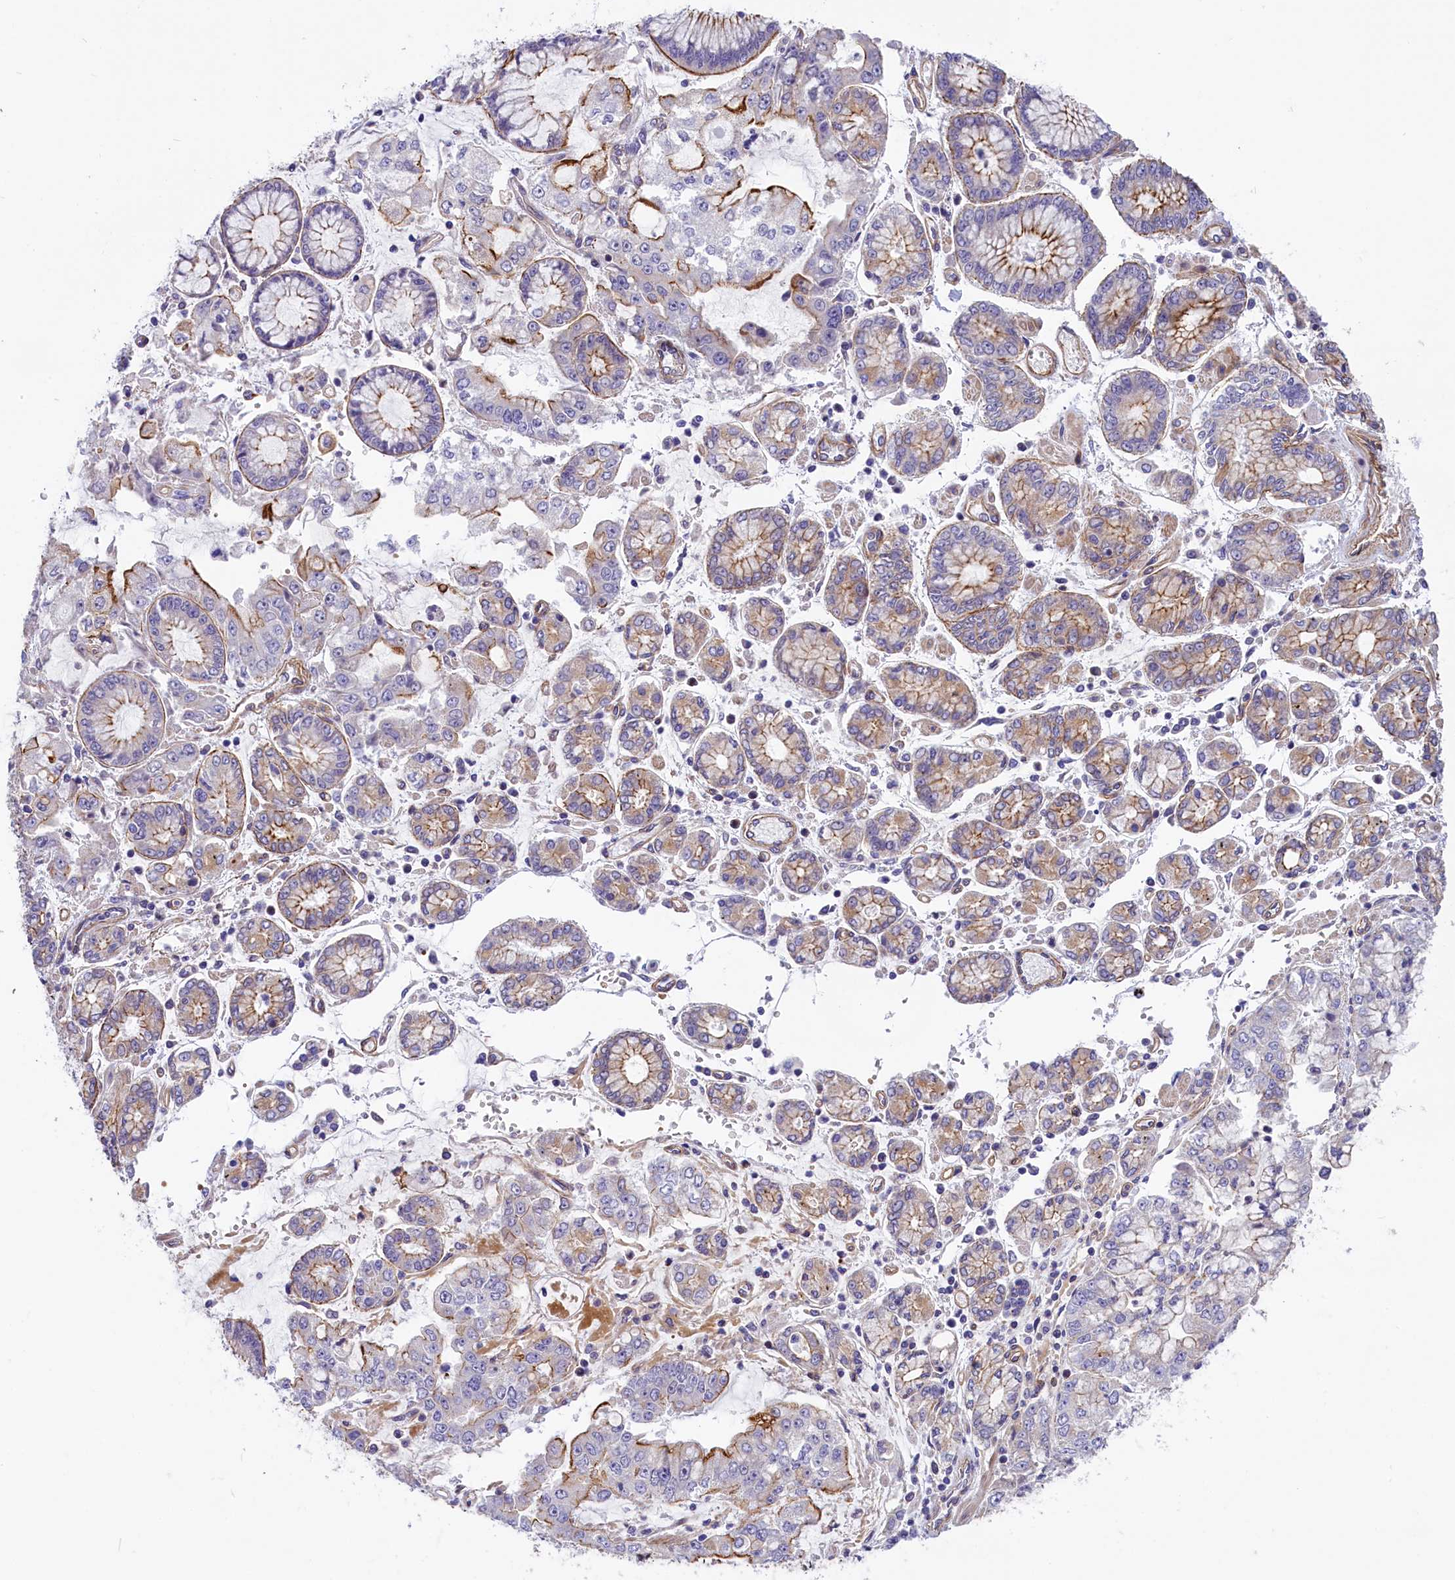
{"staining": {"intensity": "negative", "quantity": "none", "location": "none"}, "tissue": "stomach cancer", "cell_type": "Tumor cells", "image_type": "cancer", "snomed": [{"axis": "morphology", "description": "Adenocarcinoma, NOS"}, {"axis": "topography", "description": "Stomach"}], "caption": "Image shows no significant protein positivity in tumor cells of stomach cancer.", "gene": "MED20", "patient": {"sex": "male", "age": 76}}